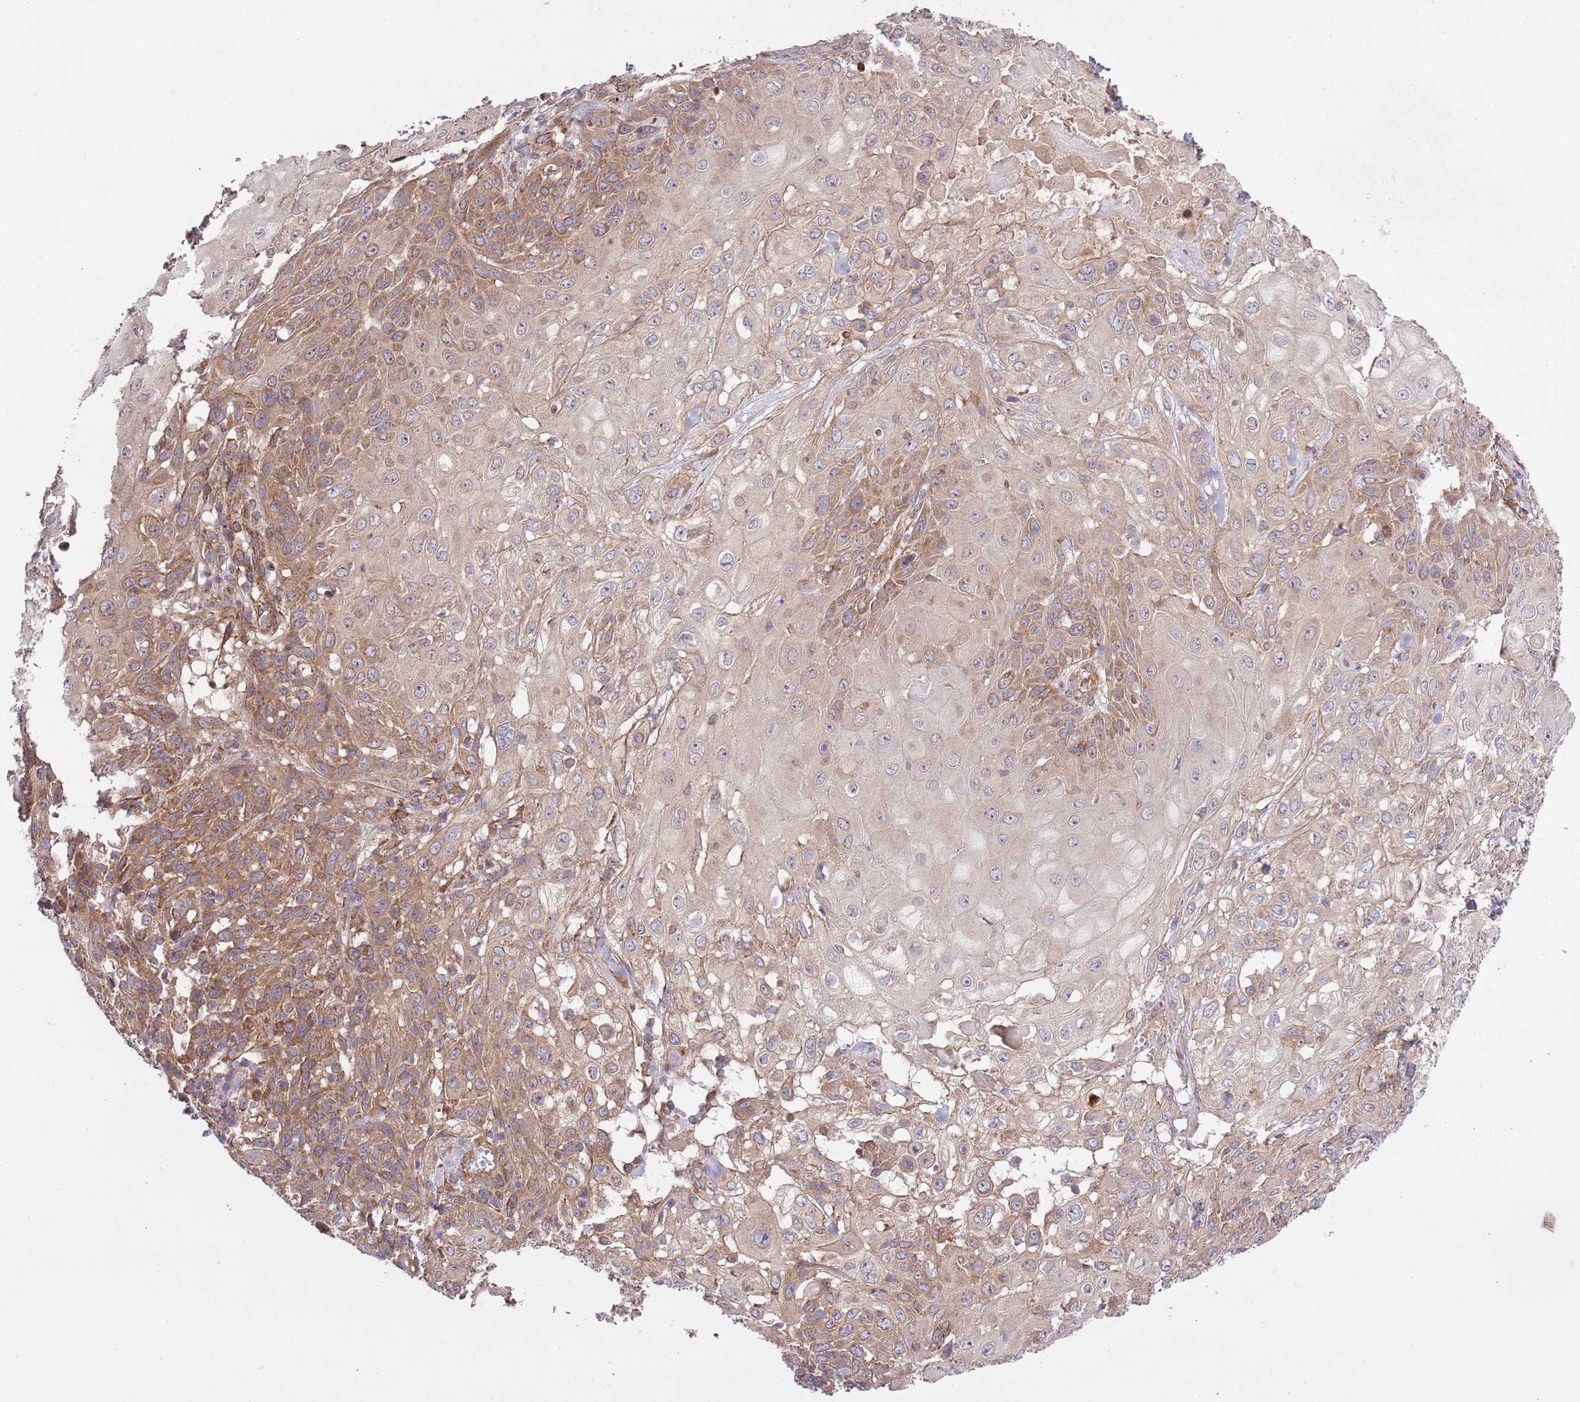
{"staining": {"intensity": "moderate", "quantity": ">75%", "location": "cytoplasmic/membranous"}, "tissue": "skin cancer", "cell_type": "Tumor cells", "image_type": "cancer", "snomed": [{"axis": "morphology", "description": "Normal tissue, NOS"}, {"axis": "morphology", "description": "Squamous cell carcinoma, NOS"}, {"axis": "topography", "description": "Skin"}, {"axis": "topography", "description": "Cartilage tissue"}], "caption": "Protein staining by immunohistochemistry shows moderate cytoplasmic/membranous expression in approximately >75% of tumor cells in skin cancer.", "gene": "MFNG", "patient": {"sex": "female", "age": 79}}